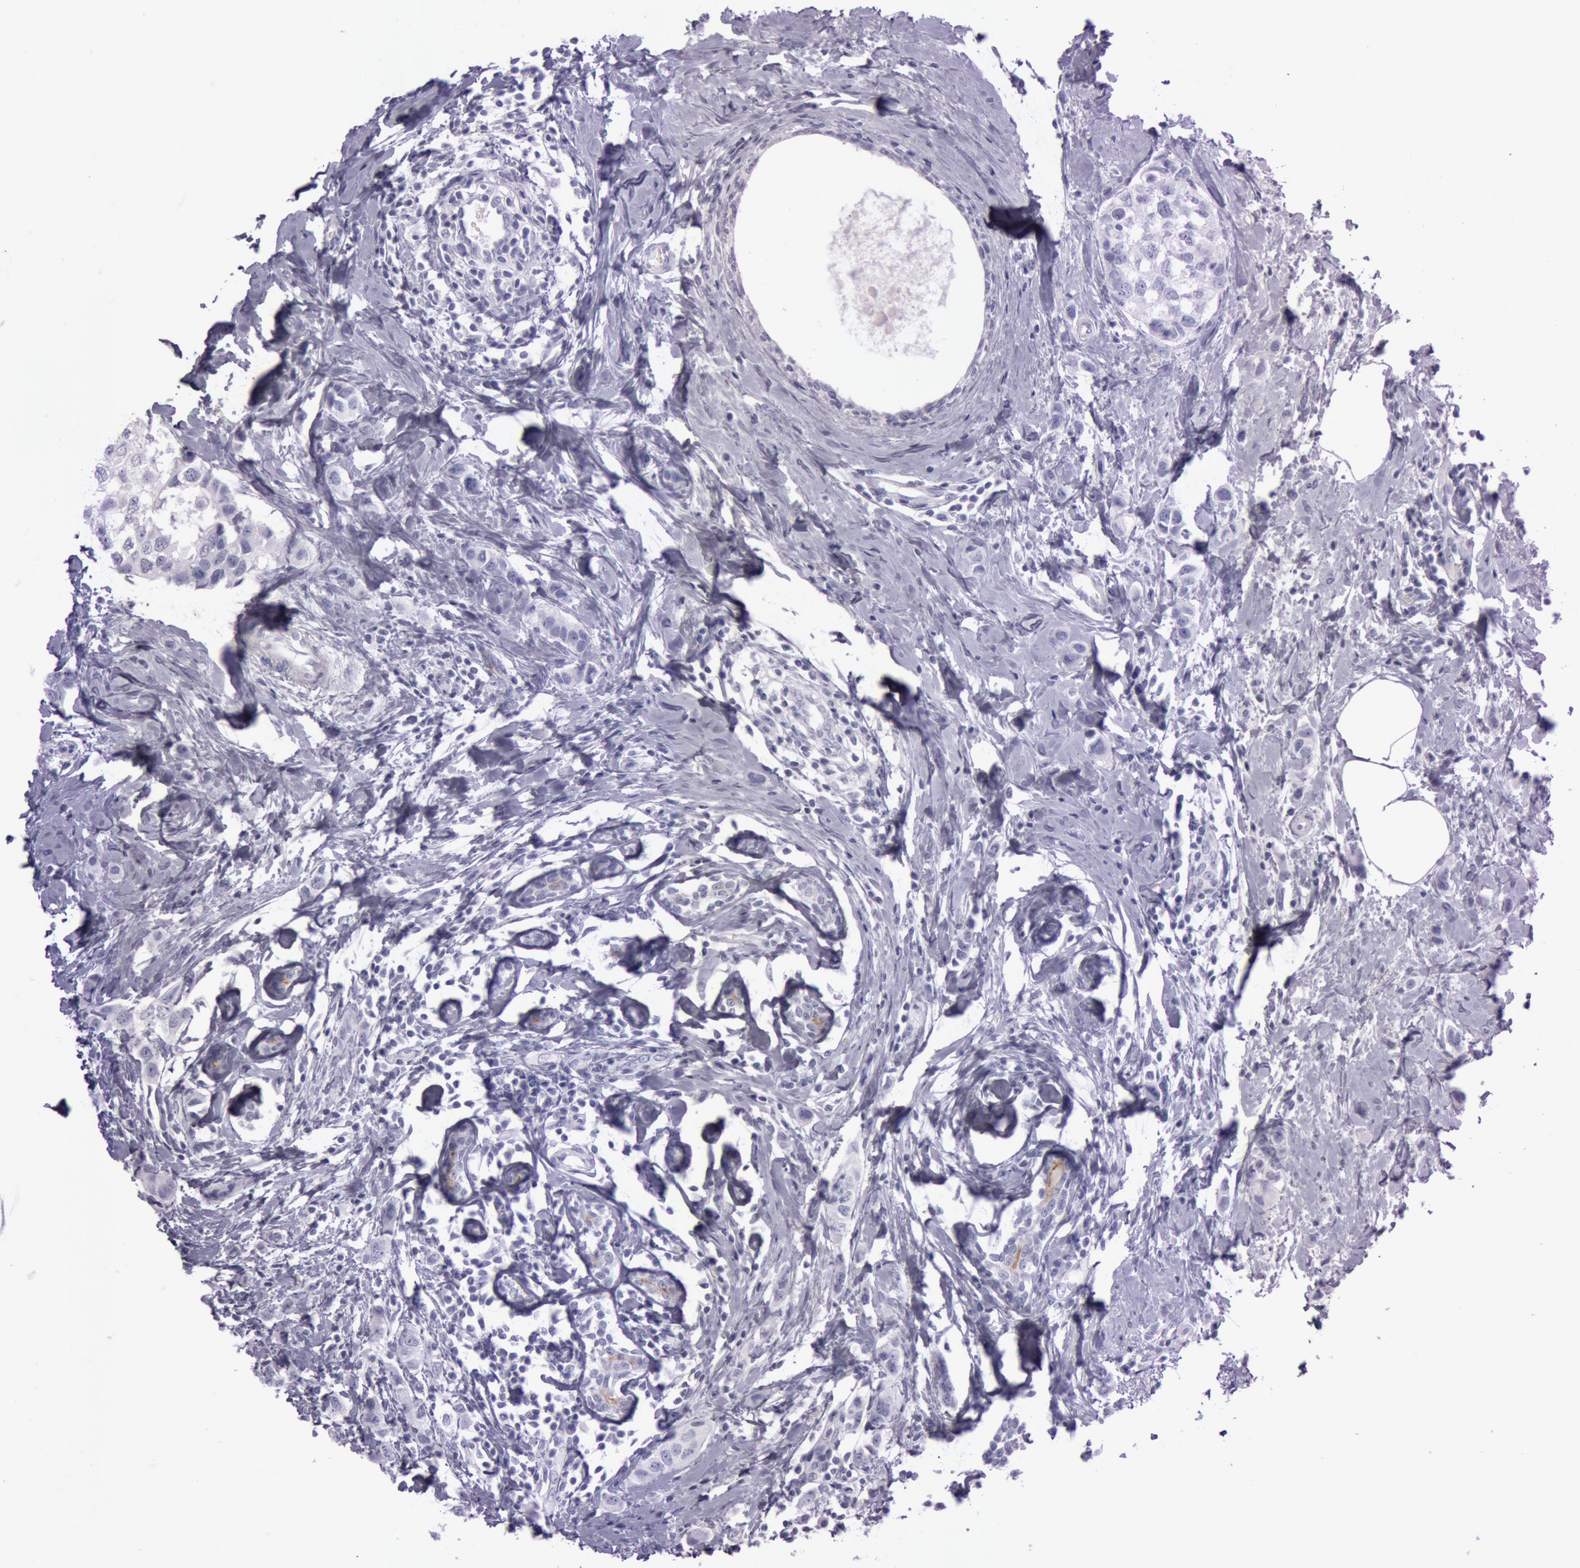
{"staining": {"intensity": "negative", "quantity": "none", "location": "none"}, "tissue": "breast cancer", "cell_type": "Tumor cells", "image_type": "cancer", "snomed": [{"axis": "morphology", "description": "Normal tissue, NOS"}, {"axis": "morphology", "description": "Duct carcinoma"}, {"axis": "topography", "description": "Breast"}], "caption": "An image of breast cancer stained for a protein reveals no brown staining in tumor cells.", "gene": "FOLH1", "patient": {"sex": "female", "age": 50}}